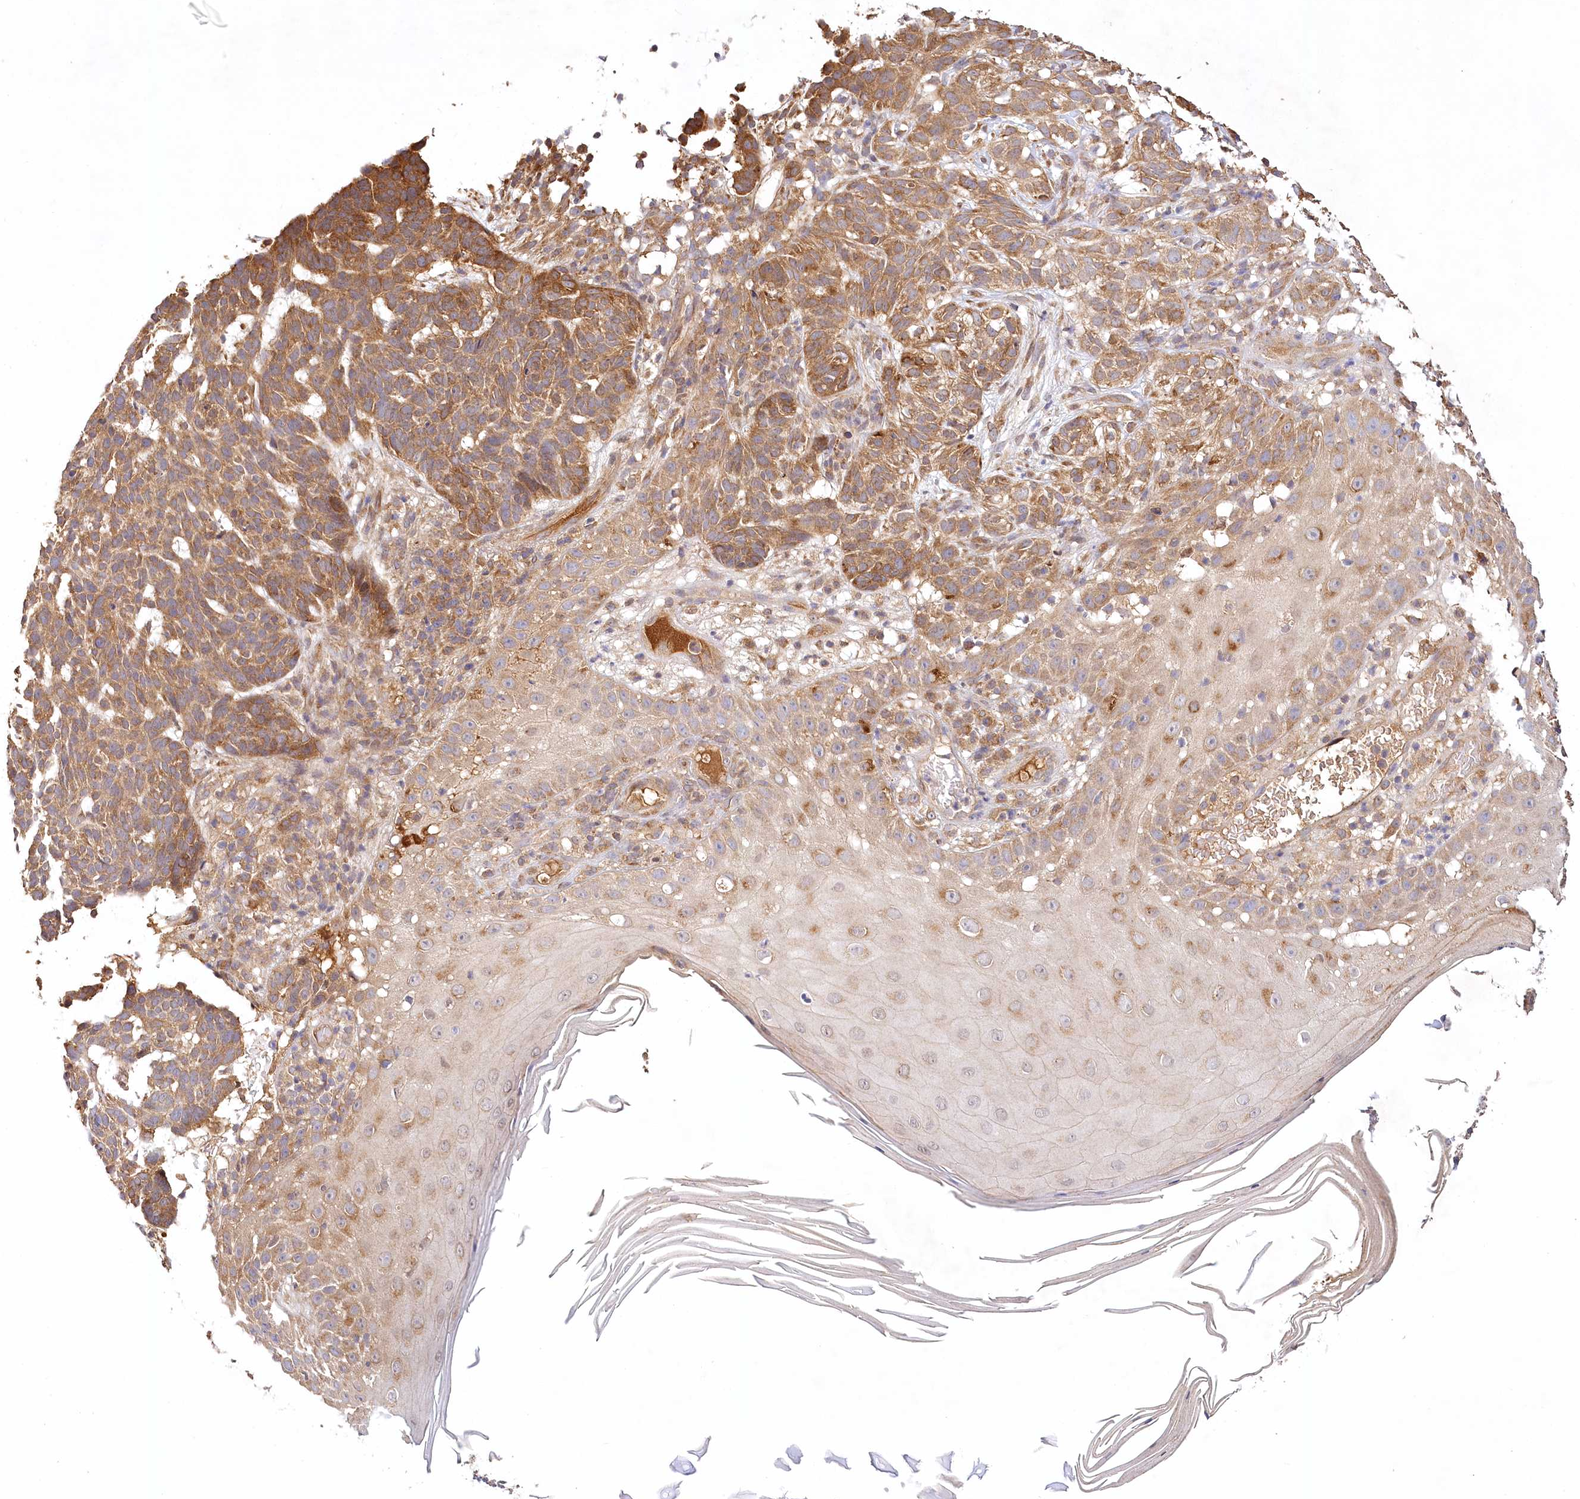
{"staining": {"intensity": "moderate", "quantity": ">75%", "location": "cytoplasmic/membranous"}, "tissue": "skin cancer", "cell_type": "Tumor cells", "image_type": "cancer", "snomed": [{"axis": "morphology", "description": "Basal cell carcinoma"}, {"axis": "topography", "description": "Skin"}], "caption": "Protein positivity by immunohistochemistry (IHC) reveals moderate cytoplasmic/membranous staining in about >75% of tumor cells in skin cancer.", "gene": "LSS", "patient": {"sex": "male", "age": 85}}